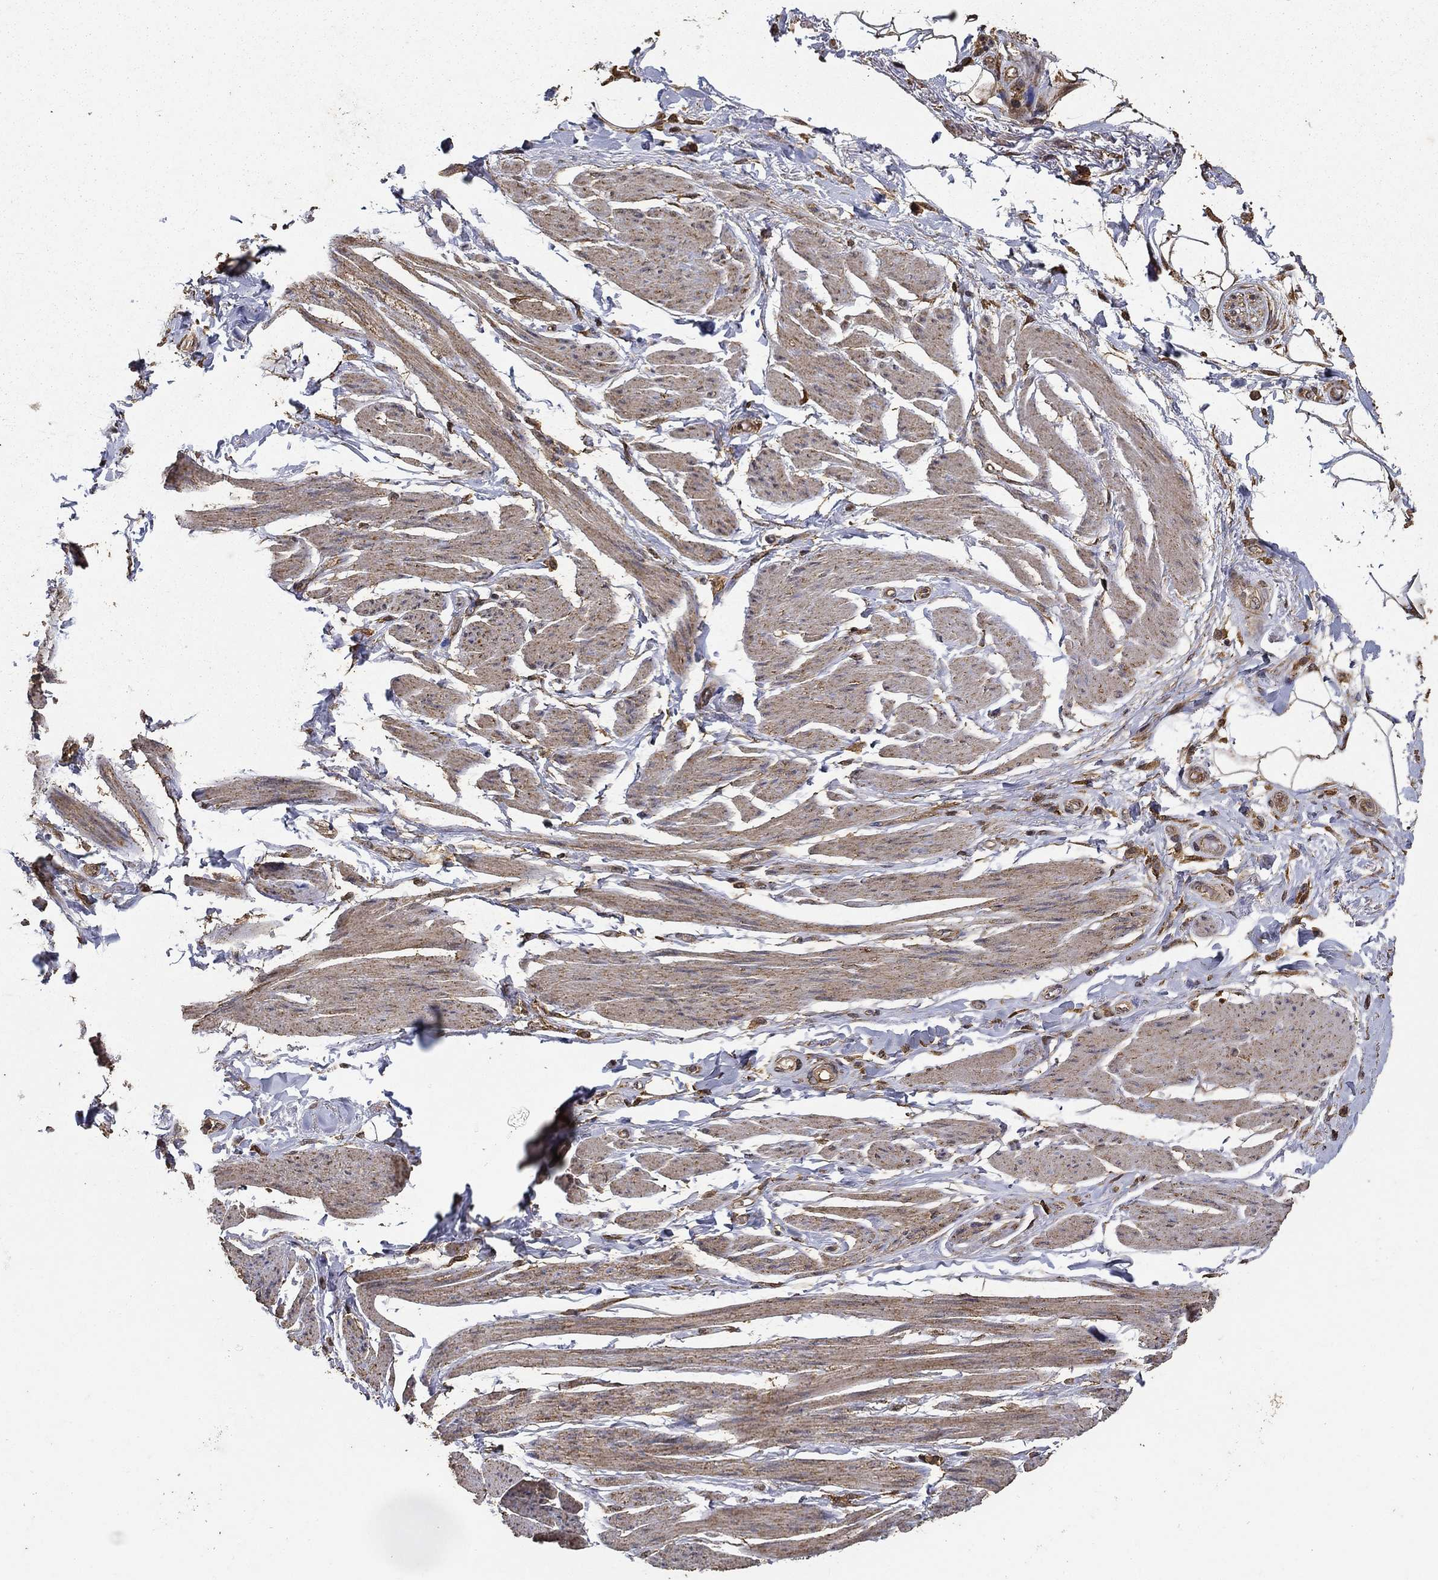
{"staining": {"intensity": "negative", "quantity": "none", "location": "none"}, "tissue": "adipose tissue", "cell_type": "Adipocytes", "image_type": "normal", "snomed": [{"axis": "morphology", "description": "Normal tissue, NOS"}, {"axis": "topography", "description": "Skeletal muscle"}, {"axis": "topography", "description": "Anal"}, {"axis": "topography", "description": "Peripheral nerve tissue"}], "caption": "A high-resolution image shows IHC staining of benign adipose tissue, which demonstrates no significant positivity in adipocytes.", "gene": "IFRD1", "patient": {"sex": "male", "age": 53}}